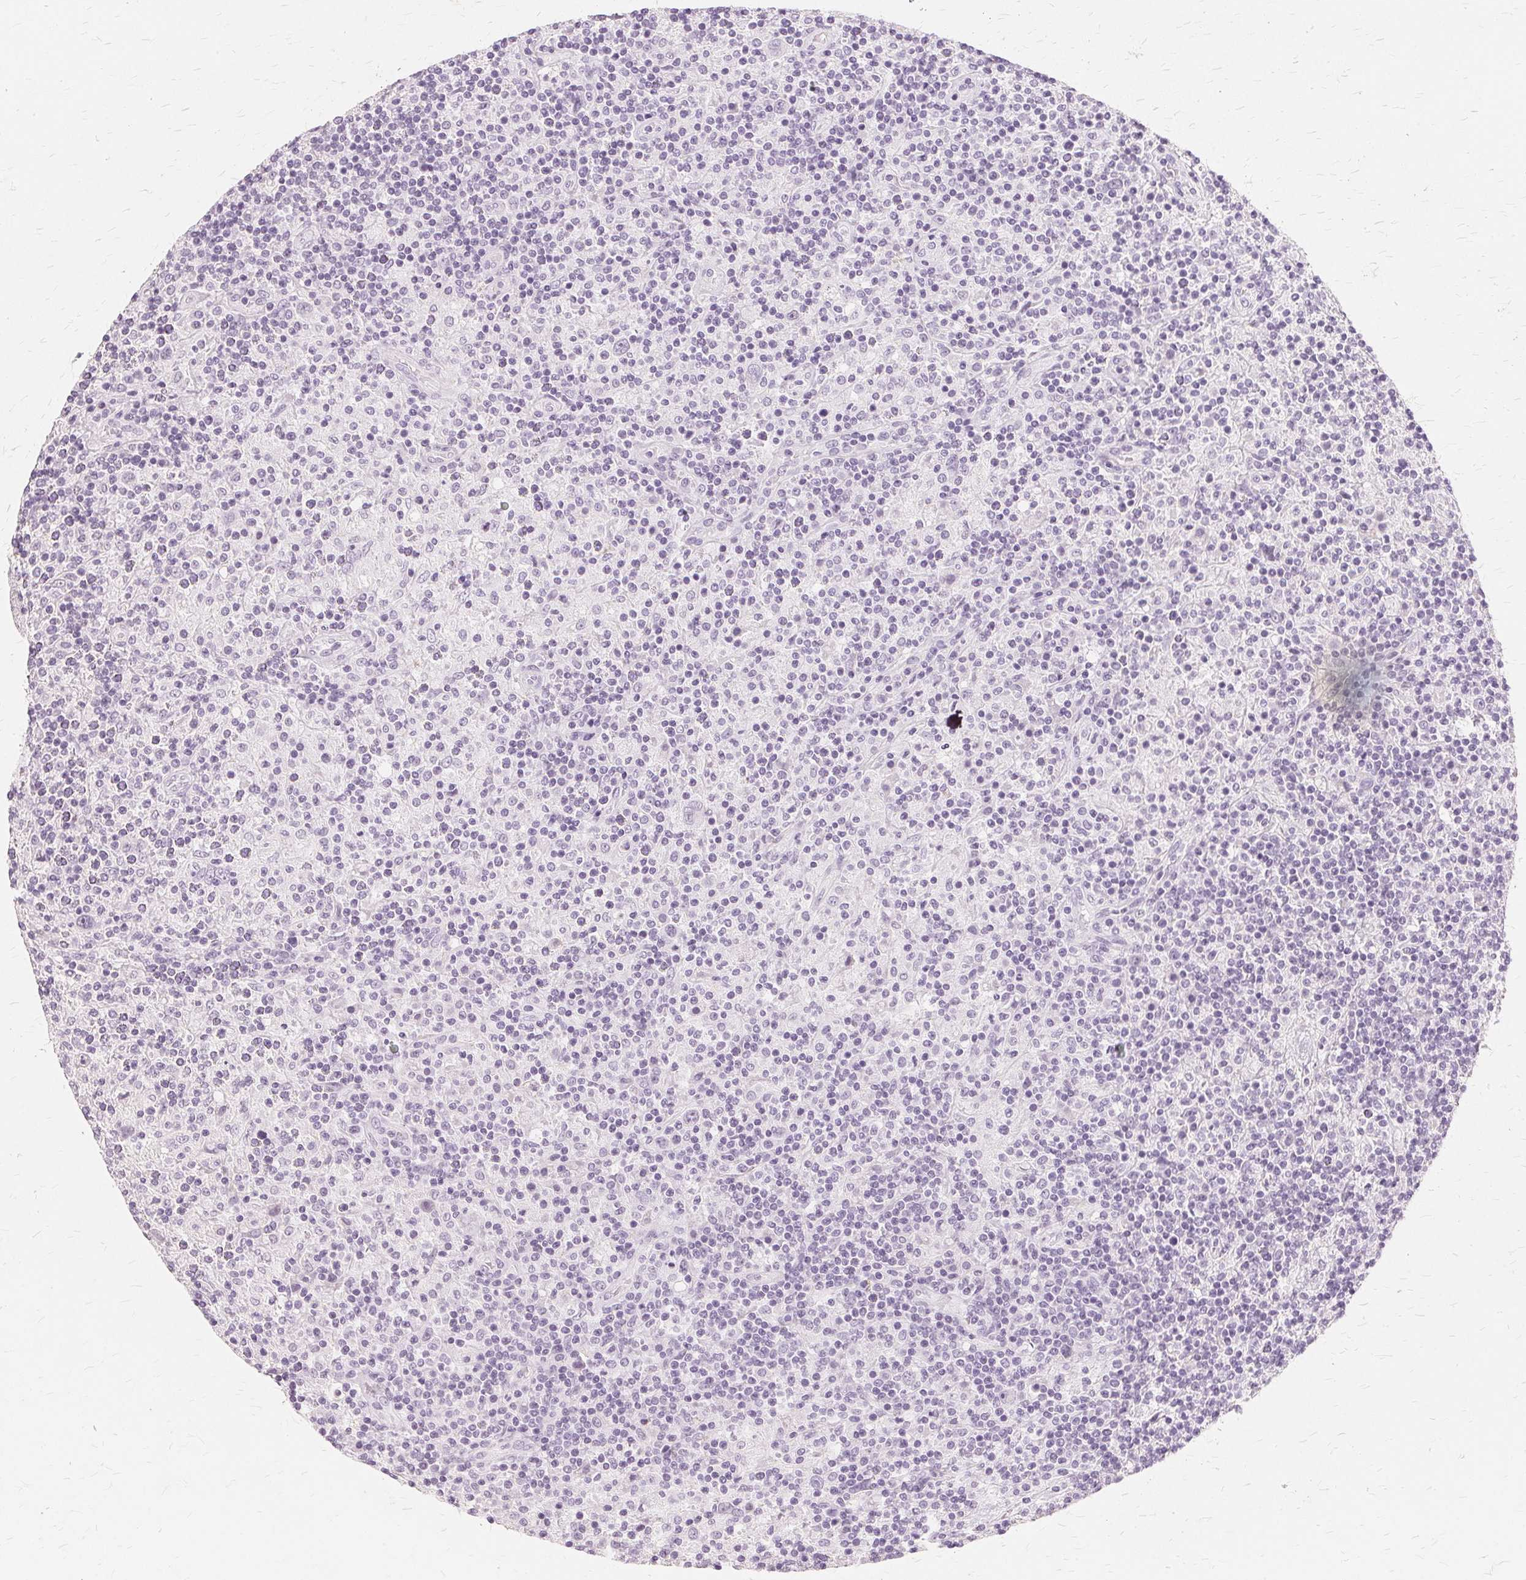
{"staining": {"intensity": "negative", "quantity": "none", "location": "none"}, "tissue": "lymphoma", "cell_type": "Tumor cells", "image_type": "cancer", "snomed": [{"axis": "morphology", "description": "Hodgkin's disease, NOS"}, {"axis": "topography", "description": "Lymph node"}], "caption": "There is no significant staining in tumor cells of Hodgkin's disease.", "gene": "SLC45A3", "patient": {"sex": "male", "age": 70}}